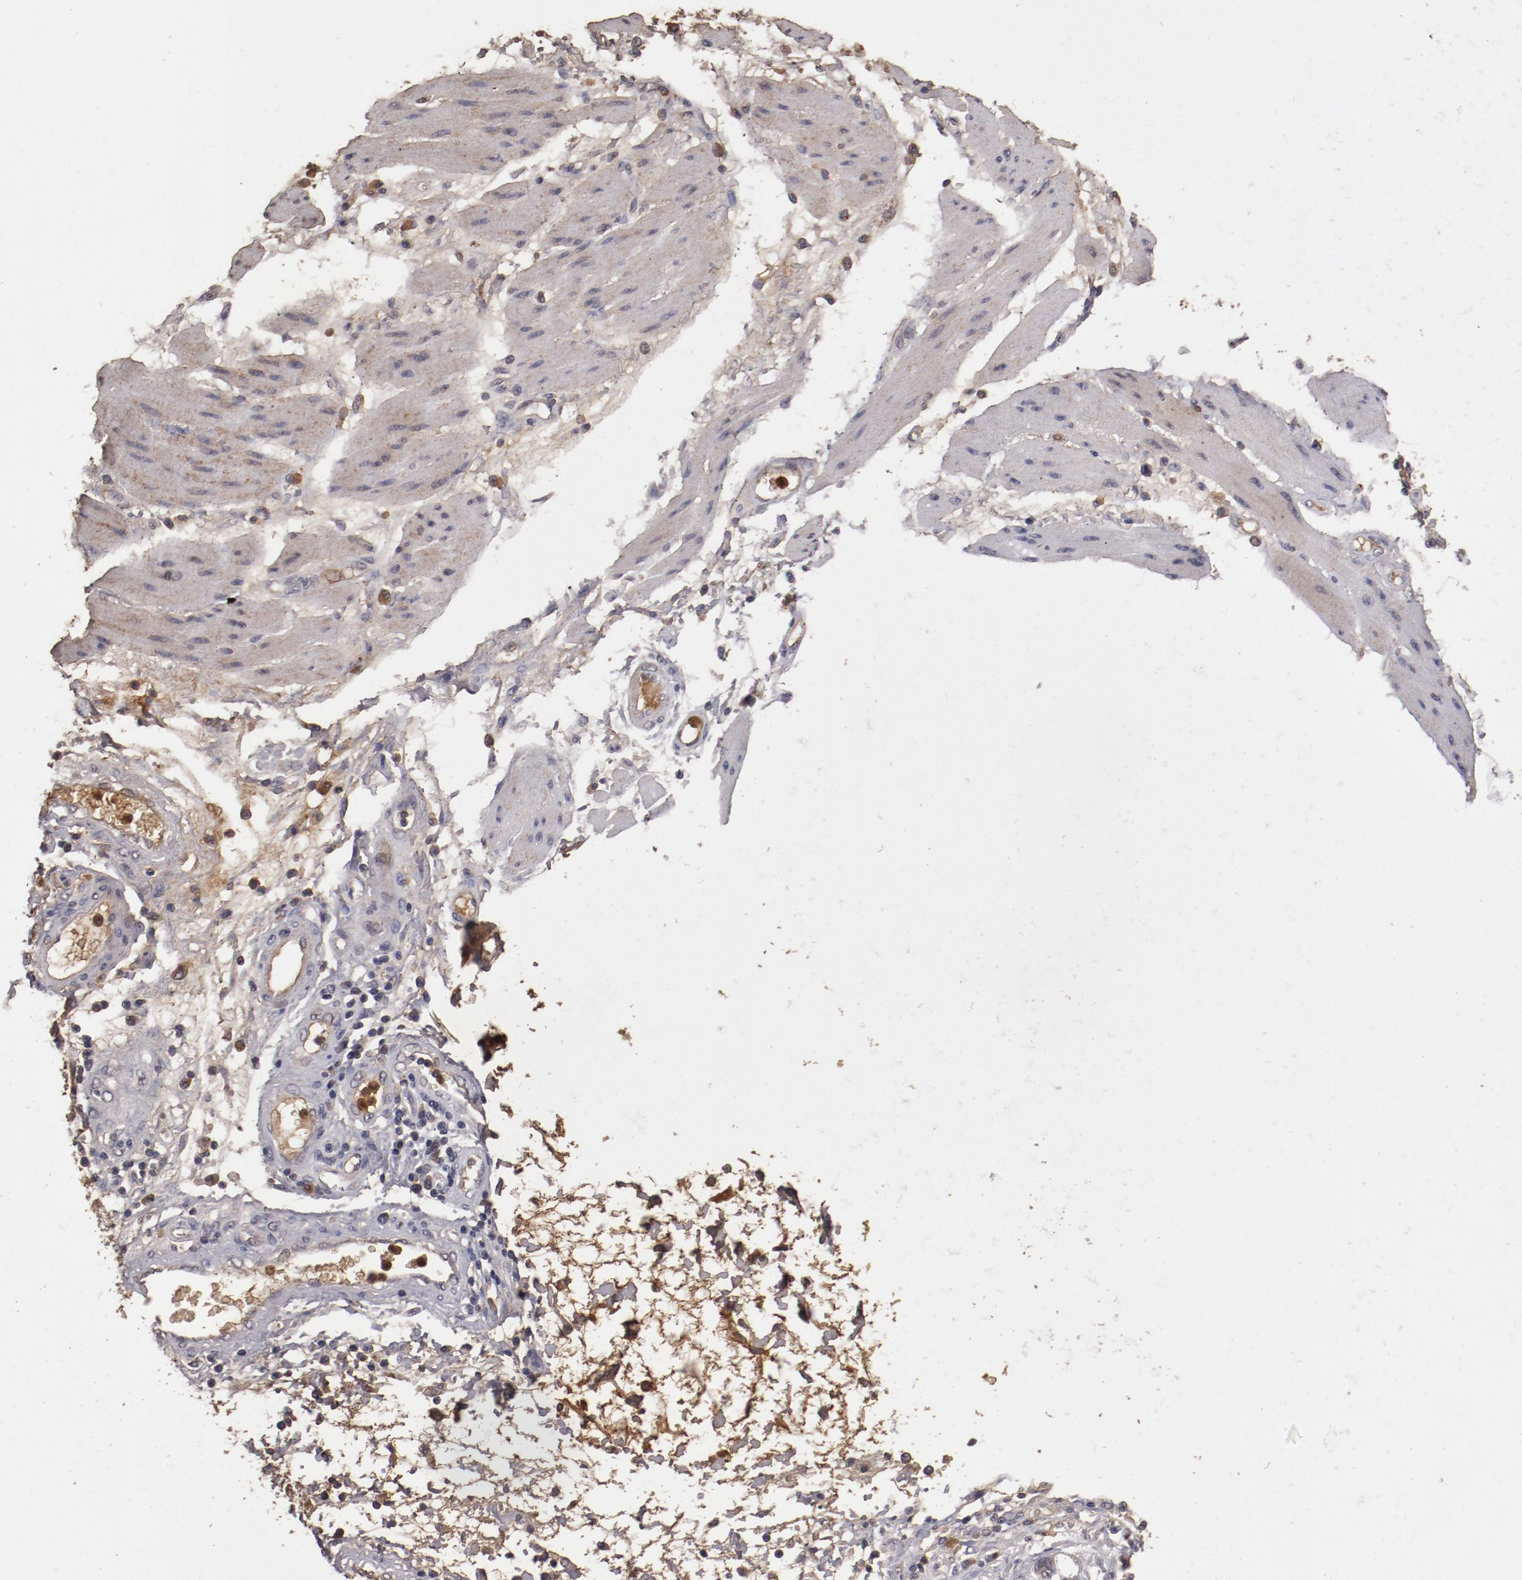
{"staining": {"intensity": "moderate", "quantity": "25%-75%", "location": "cytoplasmic/membranous"}, "tissue": "stomach cancer", "cell_type": "Tumor cells", "image_type": "cancer", "snomed": [{"axis": "morphology", "description": "Adenocarcinoma, NOS"}, {"axis": "topography", "description": "Pancreas"}, {"axis": "topography", "description": "Stomach, upper"}], "caption": "Immunohistochemistry staining of stomach cancer, which exhibits medium levels of moderate cytoplasmic/membranous positivity in about 25%-75% of tumor cells indicating moderate cytoplasmic/membranous protein positivity. The staining was performed using DAB (brown) for protein detection and nuclei were counterstained in hematoxylin (blue).", "gene": "CP", "patient": {"sex": "male", "age": 77}}